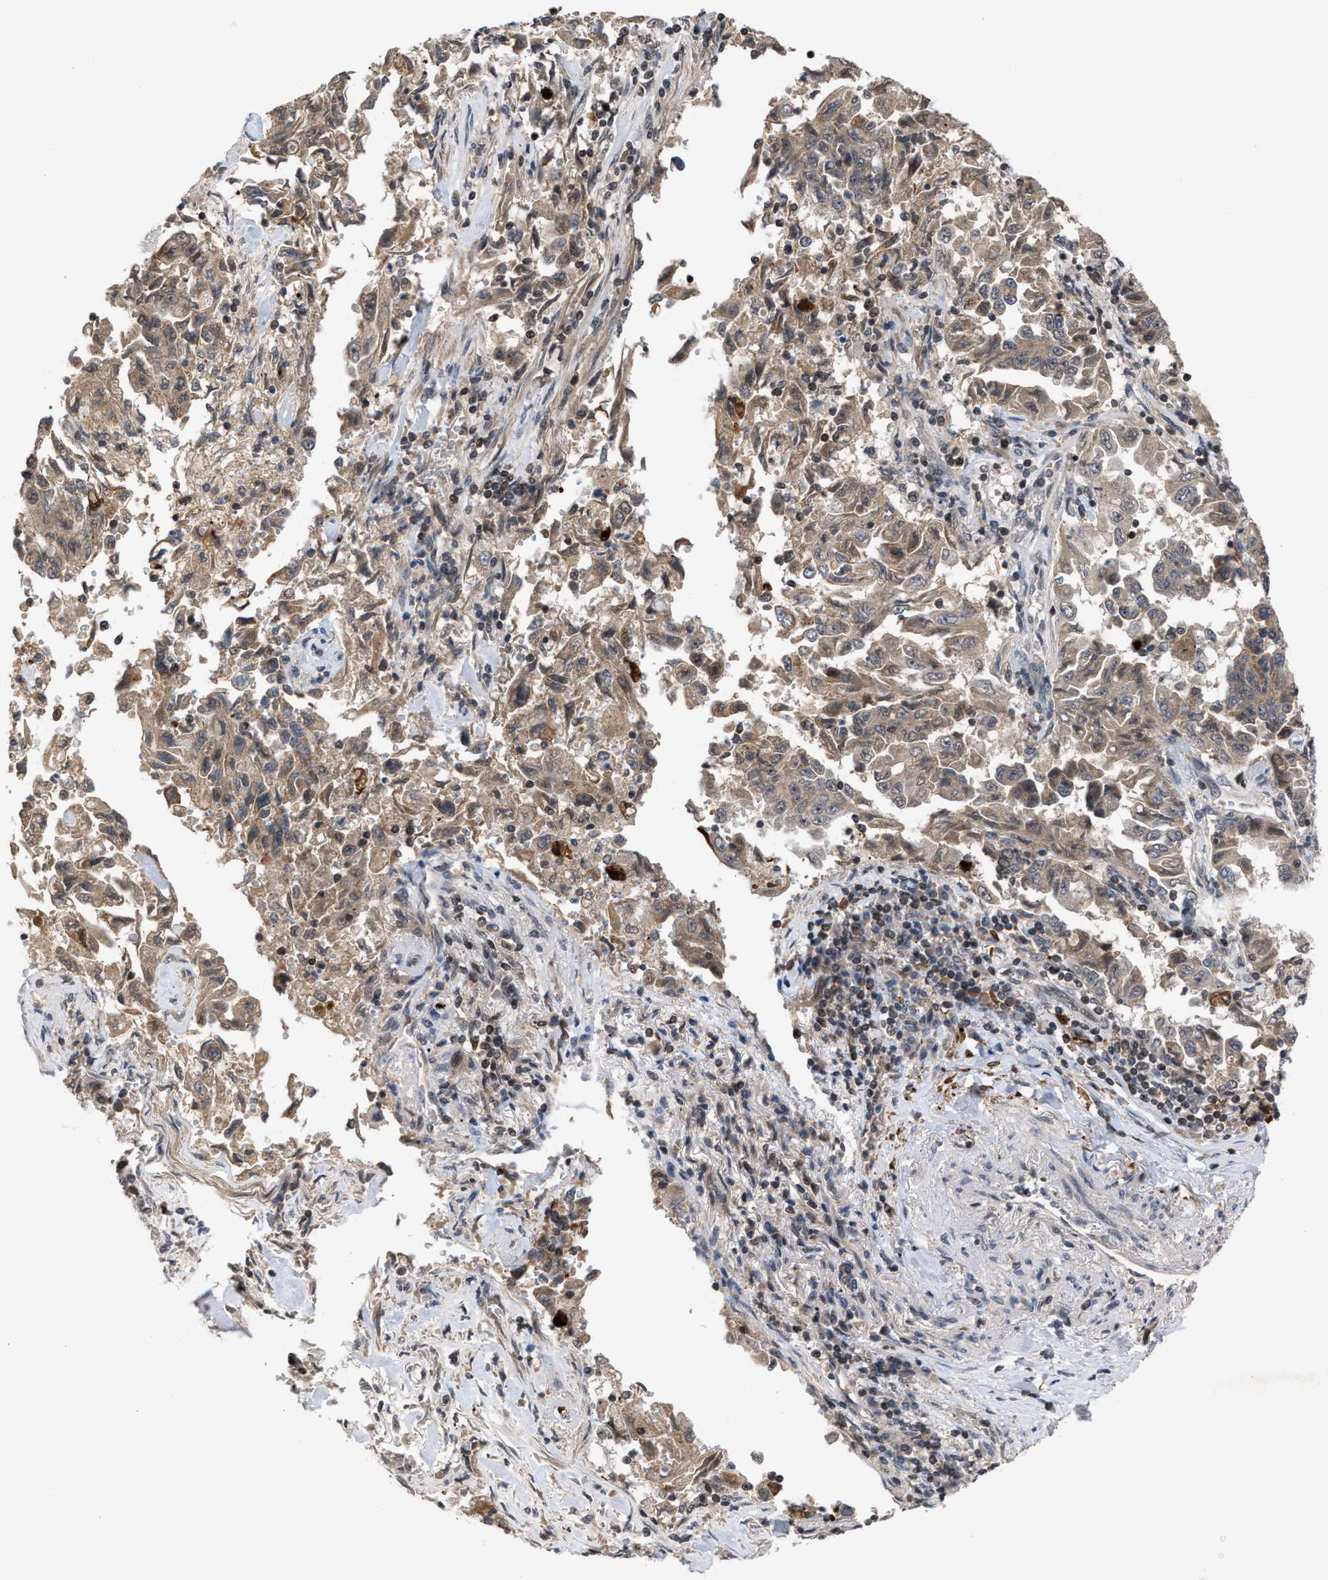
{"staining": {"intensity": "weak", "quantity": ">75%", "location": "cytoplasmic/membranous"}, "tissue": "lung cancer", "cell_type": "Tumor cells", "image_type": "cancer", "snomed": [{"axis": "morphology", "description": "Adenocarcinoma, NOS"}, {"axis": "topography", "description": "Lung"}], "caption": "Lung cancer stained for a protein exhibits weak cytoplasmic/membranous positivity in tumor cells.", "gene": "C9orf78", "patient": {"sex": "female", "age": 51}}